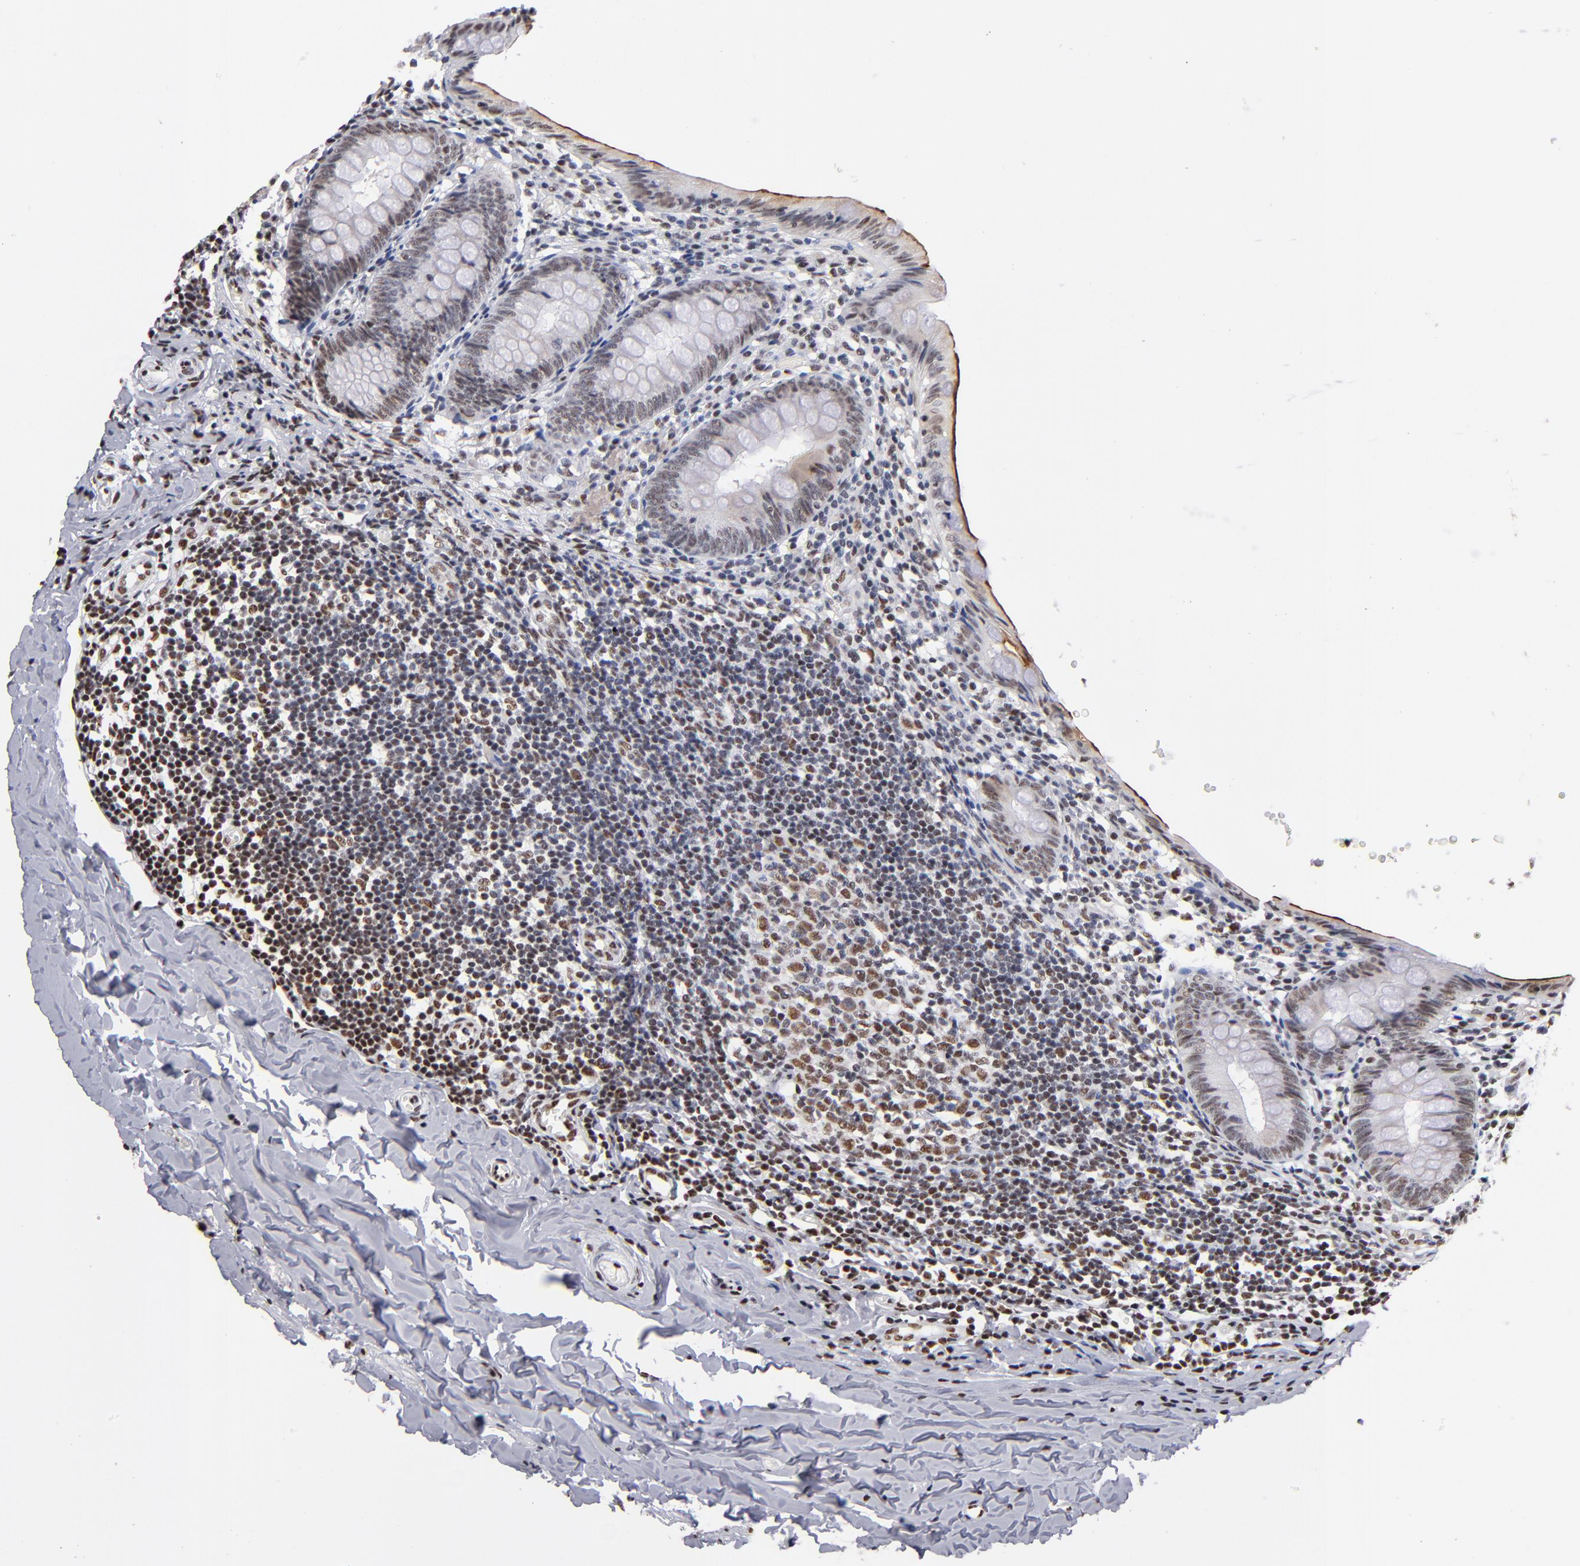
{"staining": {"intensity": "moderate", "quantity": ">75%", "location": "nuclear"}, "tissue": "appendix", "cell_type": "Glandular cells", "image_type": "normal", "snomed": [{"axis": "morphology", "description": "Normal tissue, NOS"}, {"axis": "topography", "description": "Appendix"}], "caption": "Brown immunohistochemical staining in normal human appendix displays moderate nuclear expression in approximately >75% of glandular cells. The protein is shown in brown color, while the nuclei are stained blue.", "gene": "MN1", "patient": {"sex": "female", "age": 17}}